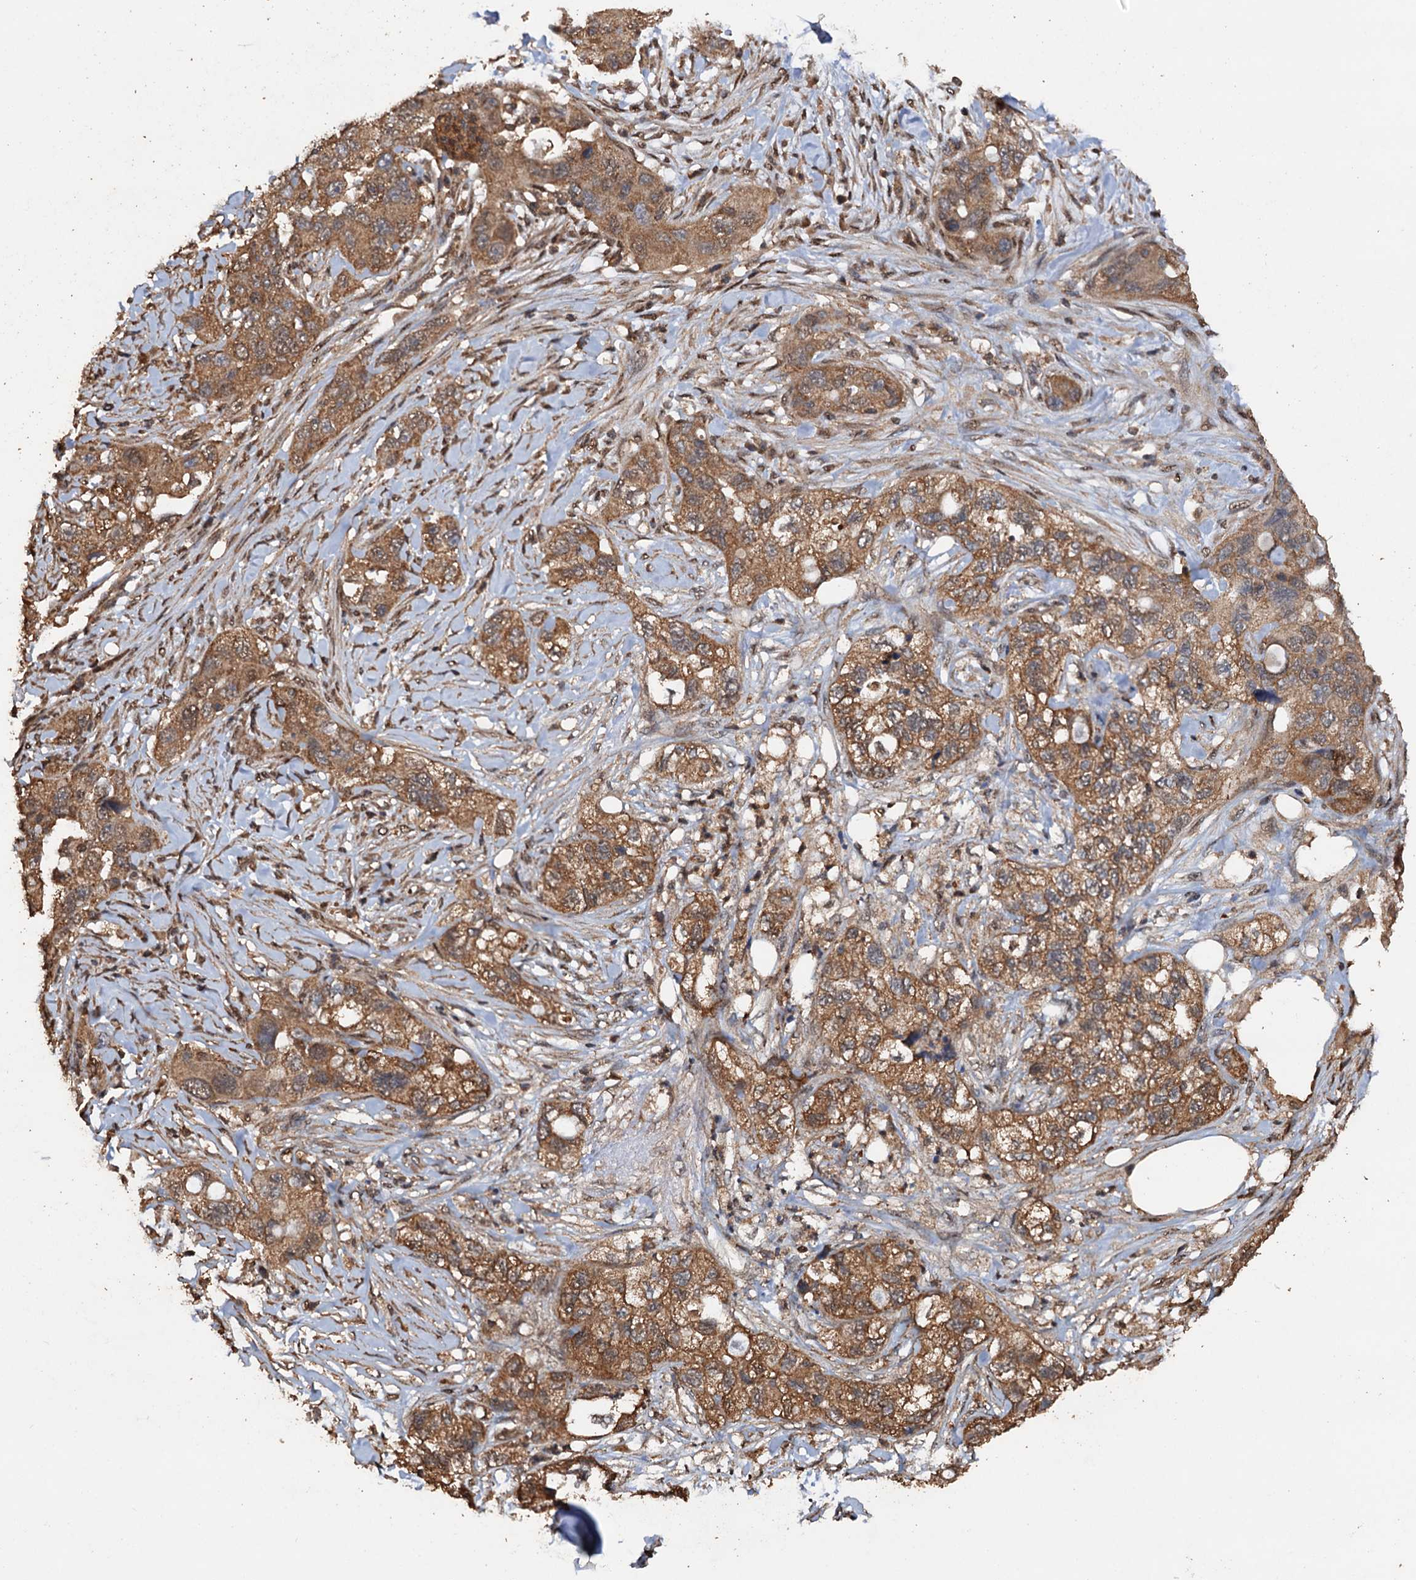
{"staining": {"intensity": "moderate", "quantity": ">75%", "location": "cytoplasmic/membranous"}, "tissue": "pancreatic cancer", "cell_type": "Tumor cells", "image_type": "cancer", "snomed": [{"axis": "morphology", "description": "Adenocarcinoma, NOS"}, {"axis": "topography", "description": "Pancreas"}], "caption": "About >75% of tumor cells in human pancreatic adenocarcinoma show moderate cytoplasmic/membranous protein staining as visualized by brown immunohistochemical staining.", "gene": "PSMD9", "patient": {"sex": "female", "age": 78}}